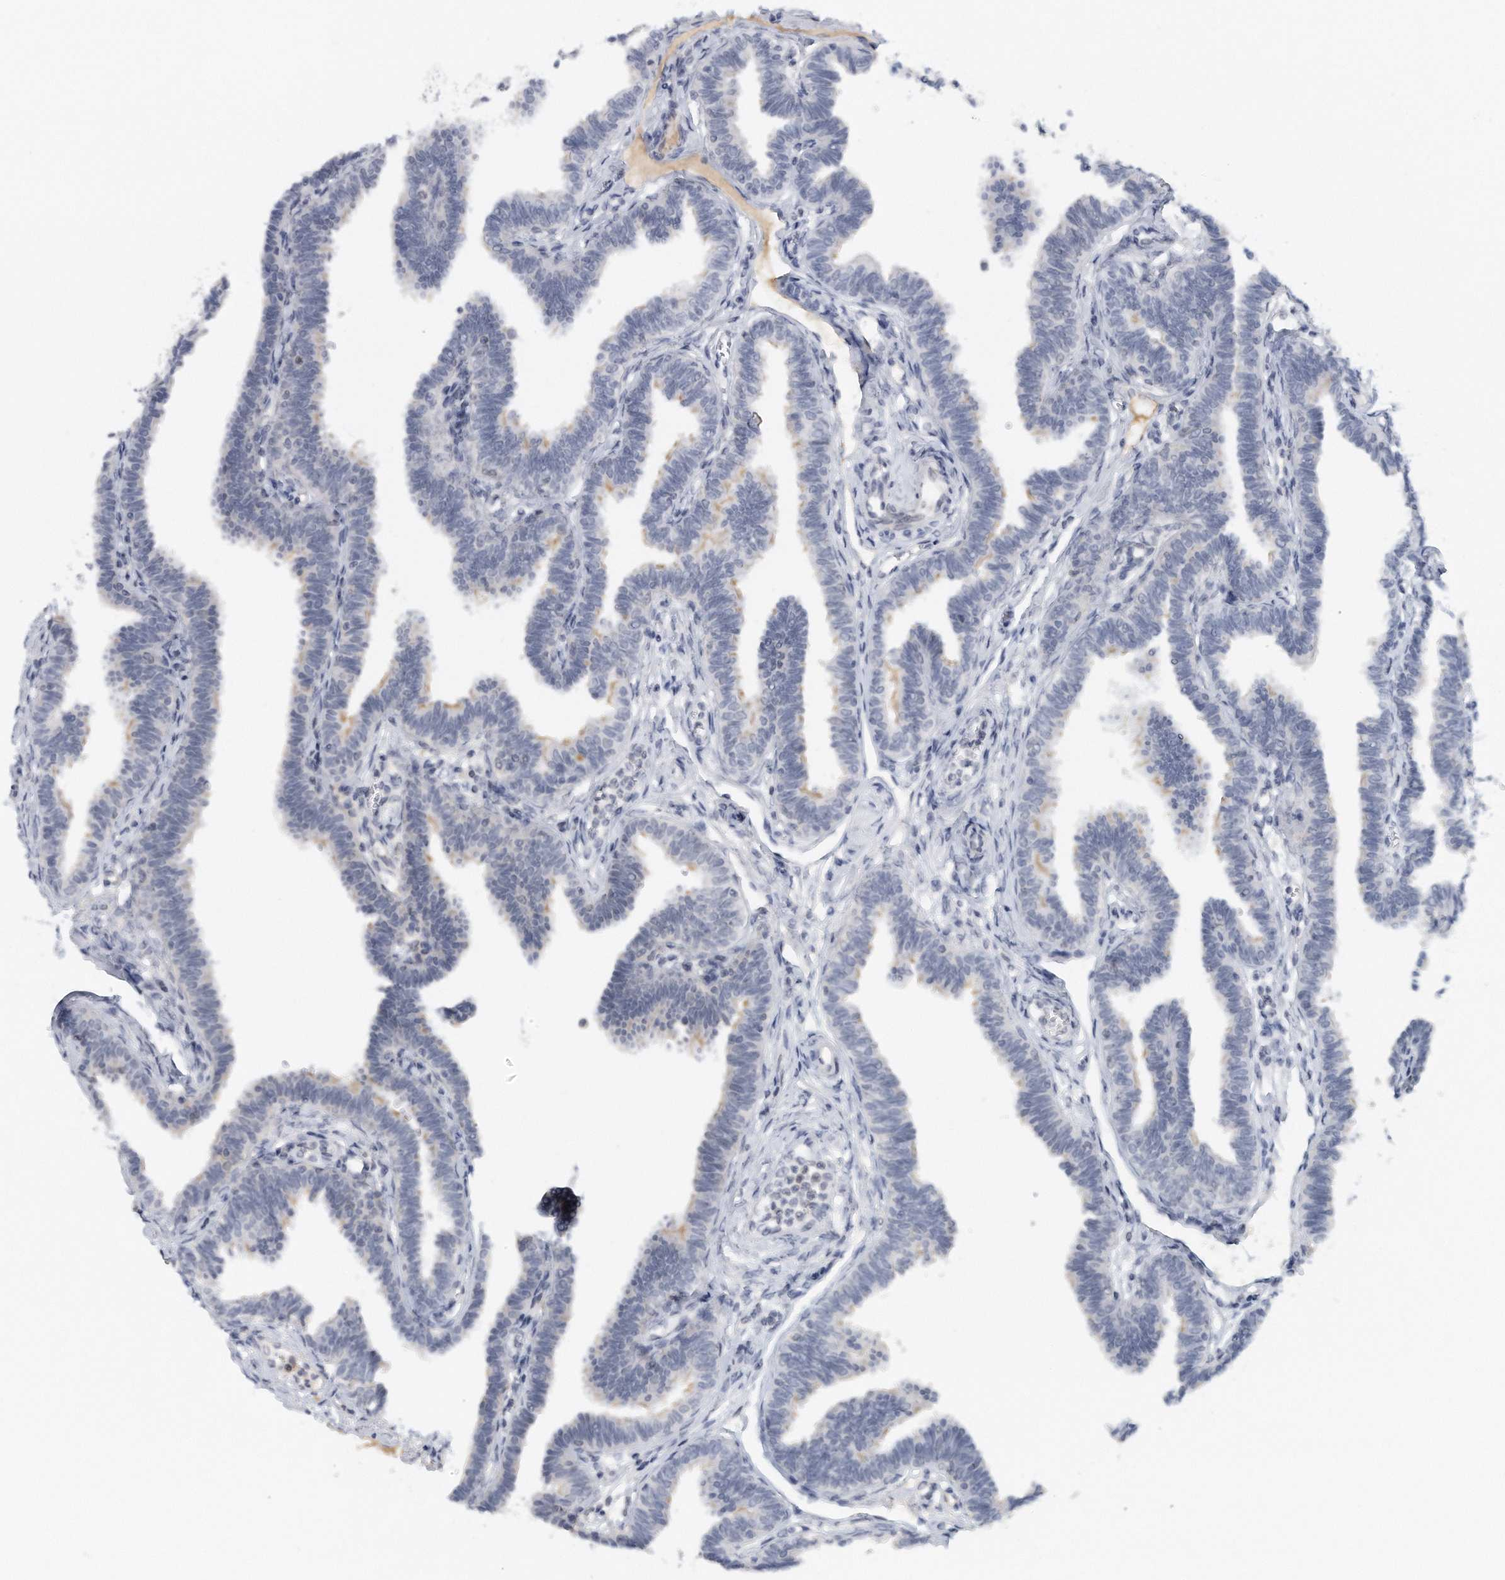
{"staining": {"intensity": "weak", "quantity": "<25%", "location": "cytoplasmic/membranous"}, "tissue": "fallopian tube", "cell_type": "Glandular cells", "image_type": "normal", "snomed": [{"axis": "morphology", "description": "Normal tissue, NOS"}, {"axis": "topography", "description": "Fallopian tube"}, {"axis": "topography", "description": "Ovary"}], "caption": "There is no significant expression in glandular cells of fallopian tube. (Brightfield microscopy of DAB IHC at high magnification).", "gene": "DDX43", "patient": {"sex": "female", "age": 23}}